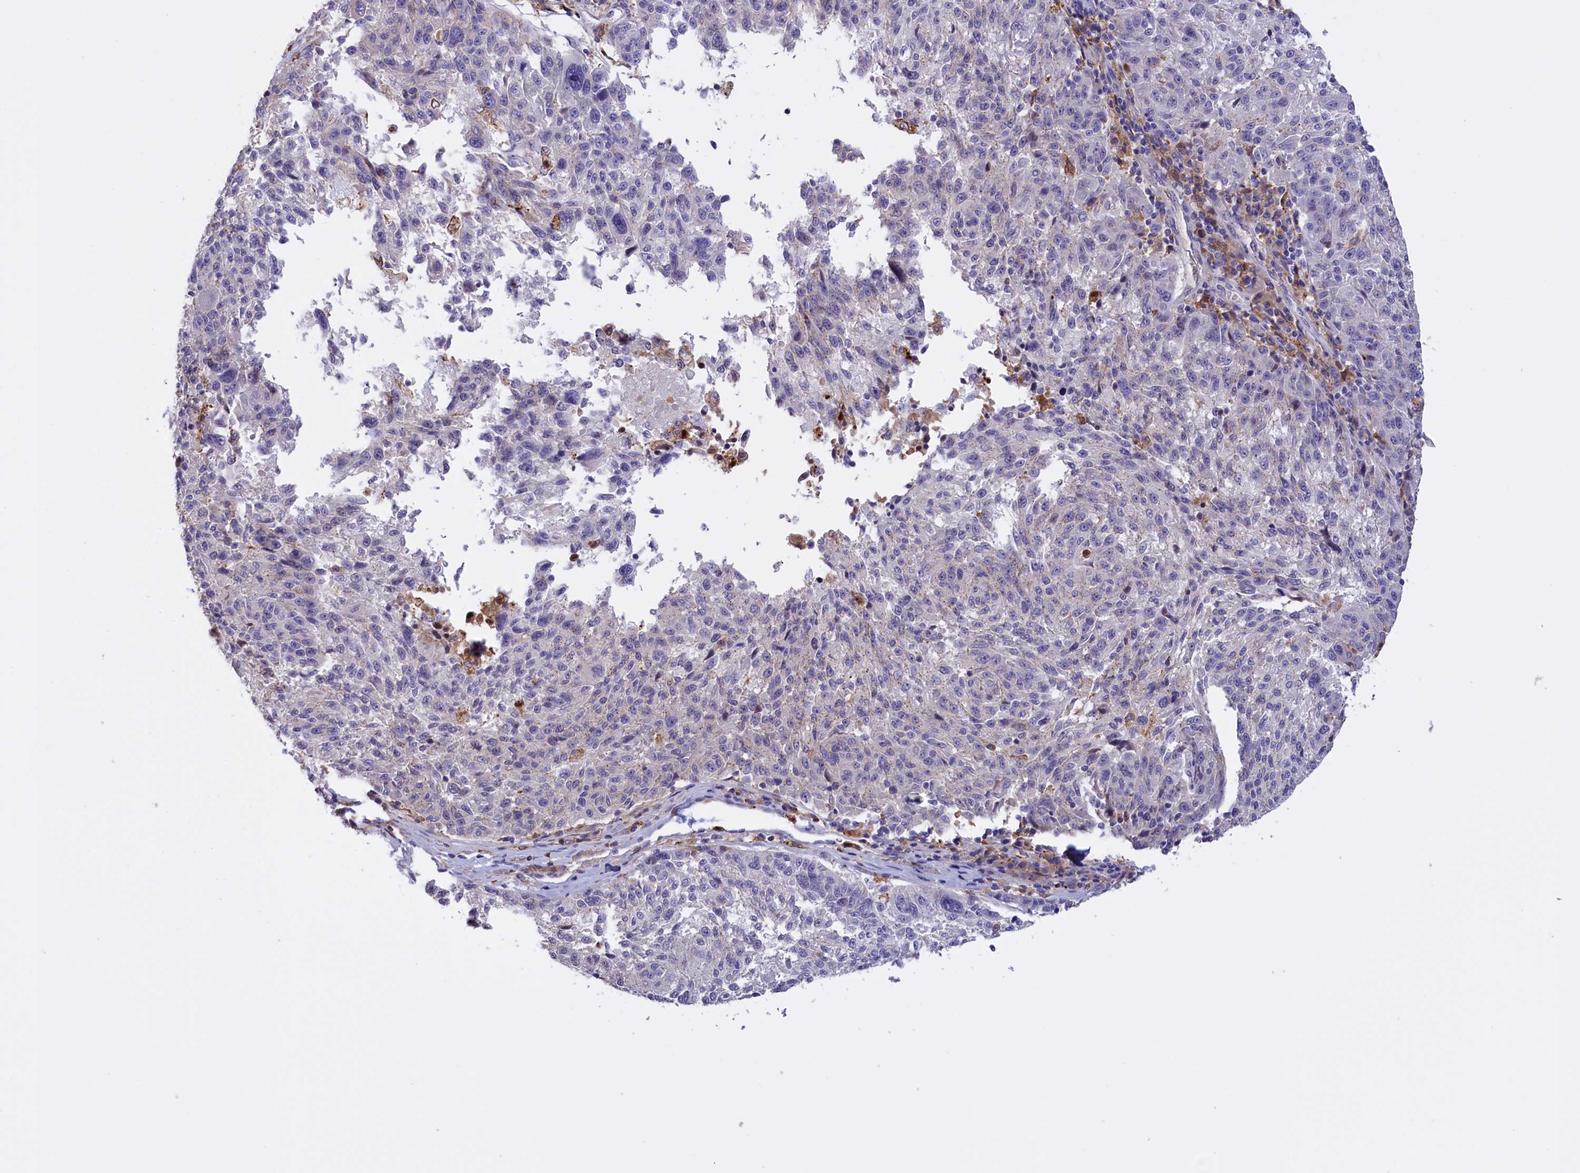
{"staining": {"intensity": "negative", "quantity": "none", "location": "none"}, "tissue": "melanoma", "cell_type": "Tumor cells", "image_type": "cancer", "snomed": [{"axis": "morphology", "description": "Malignant melanoma, NOS"}, {"axis": "topography", "description": "Skin"}], "caption": "This histopathology image is of malignant melanoma stained with immunohistochemistry (IHC) to label a protein in brown with the nuclei are counter-stained blue. There is no expression in tumor cells.", "gene": "FAM149B1", "patient": {"sex": "male", "age": 53}}